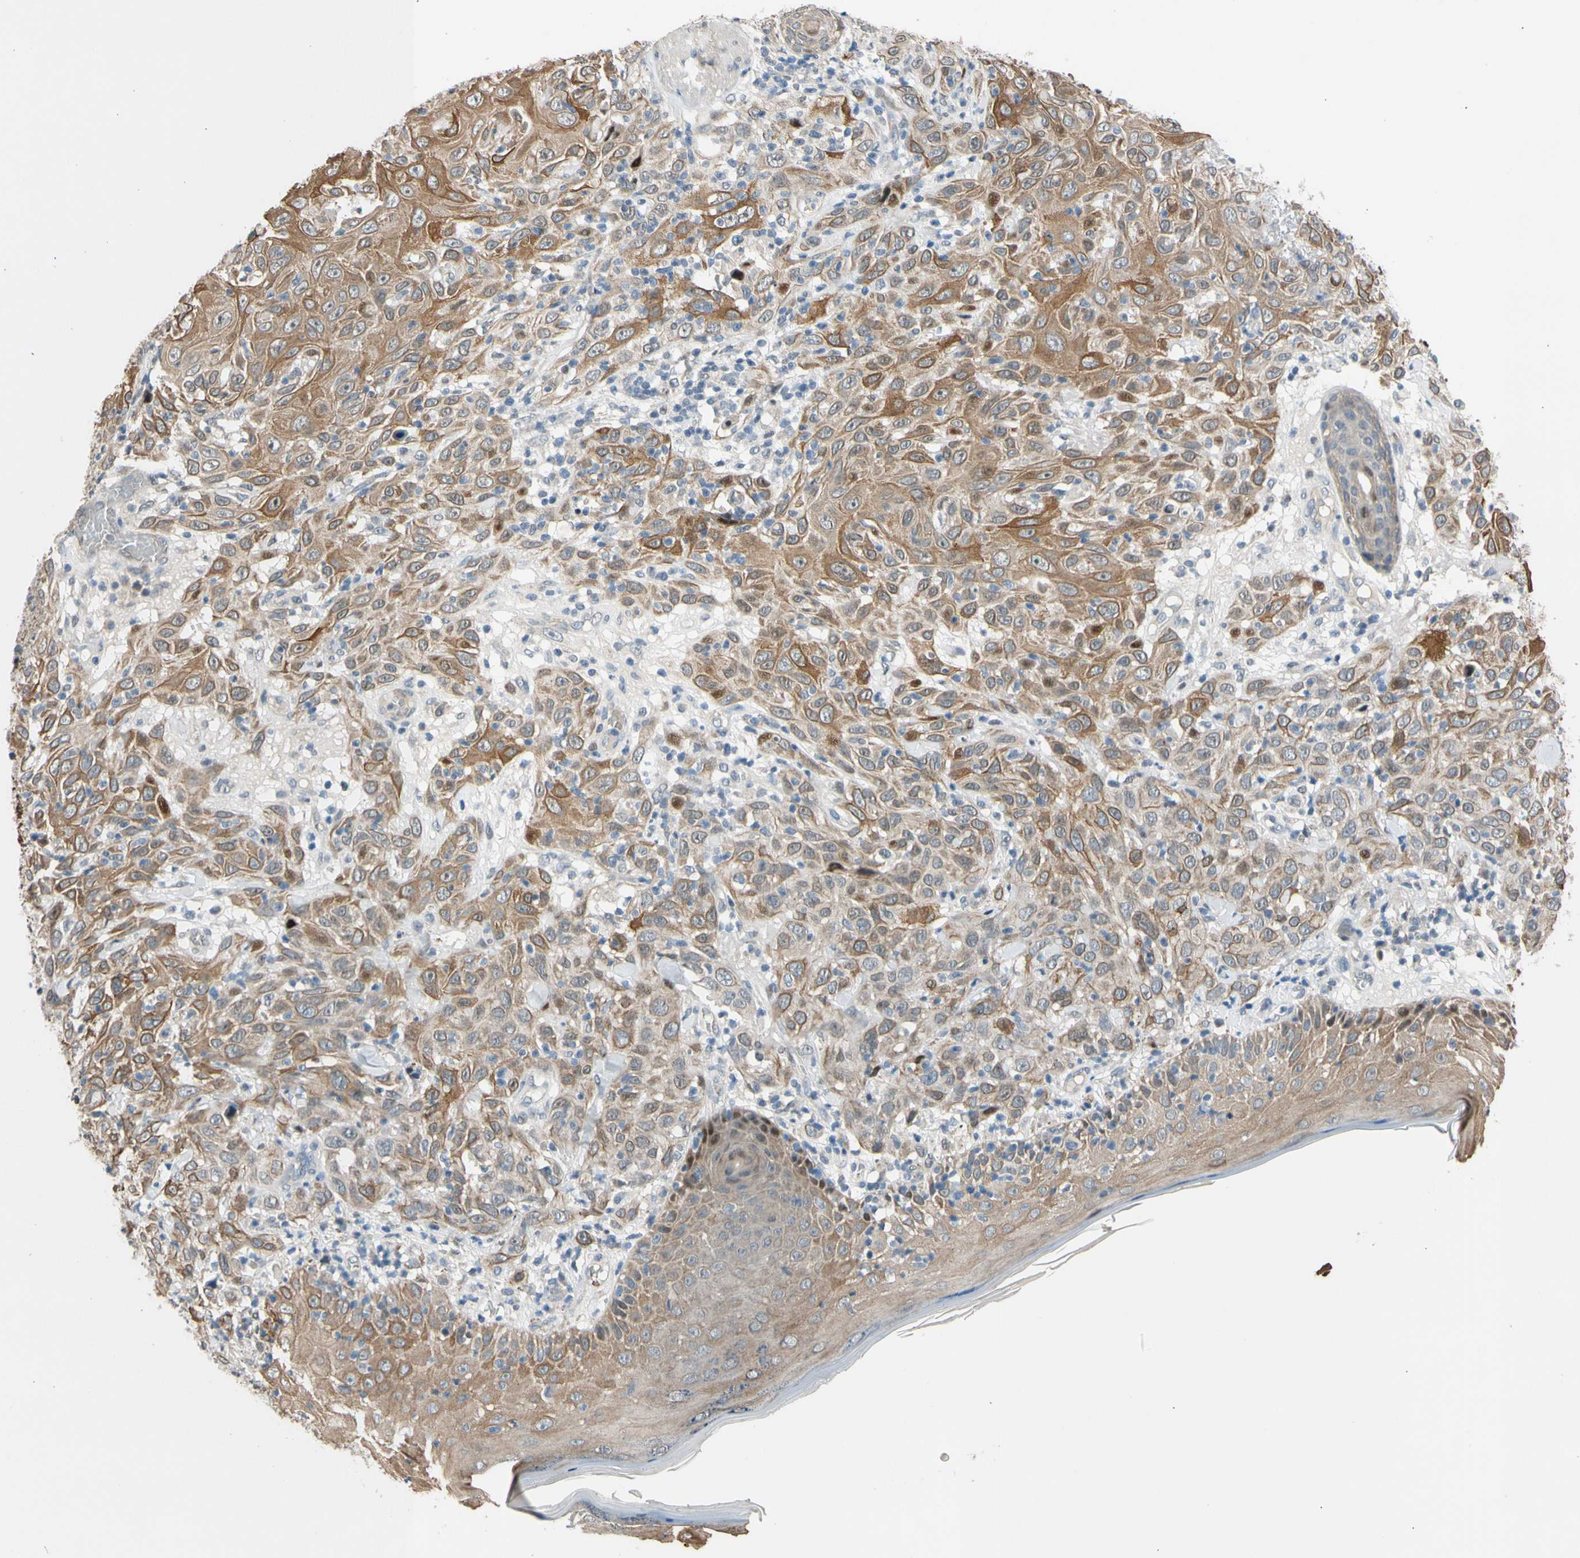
{"staining": {"intensity": "moderate", "quantity": ">75%", "location": "cytoplasmic/membranous"}, "tissue": "skin cancer", "cell_type": "Tumor cells", "image_type": "cancer", "snomed": [{"axis": "morphology", "description": "Squamous cell carcinoma, NOS"}, {"axis": "topography", "description": "Skin"}], "caption": "Skin squamous cell carcinoma was stained to show a protein in brown. There is medium levels of moderate cytoplasmic/membranous staining in approximately >75% of tumor cells.", "gene": "ZNF184", "patient": {"sex": "female", "age": 88}}